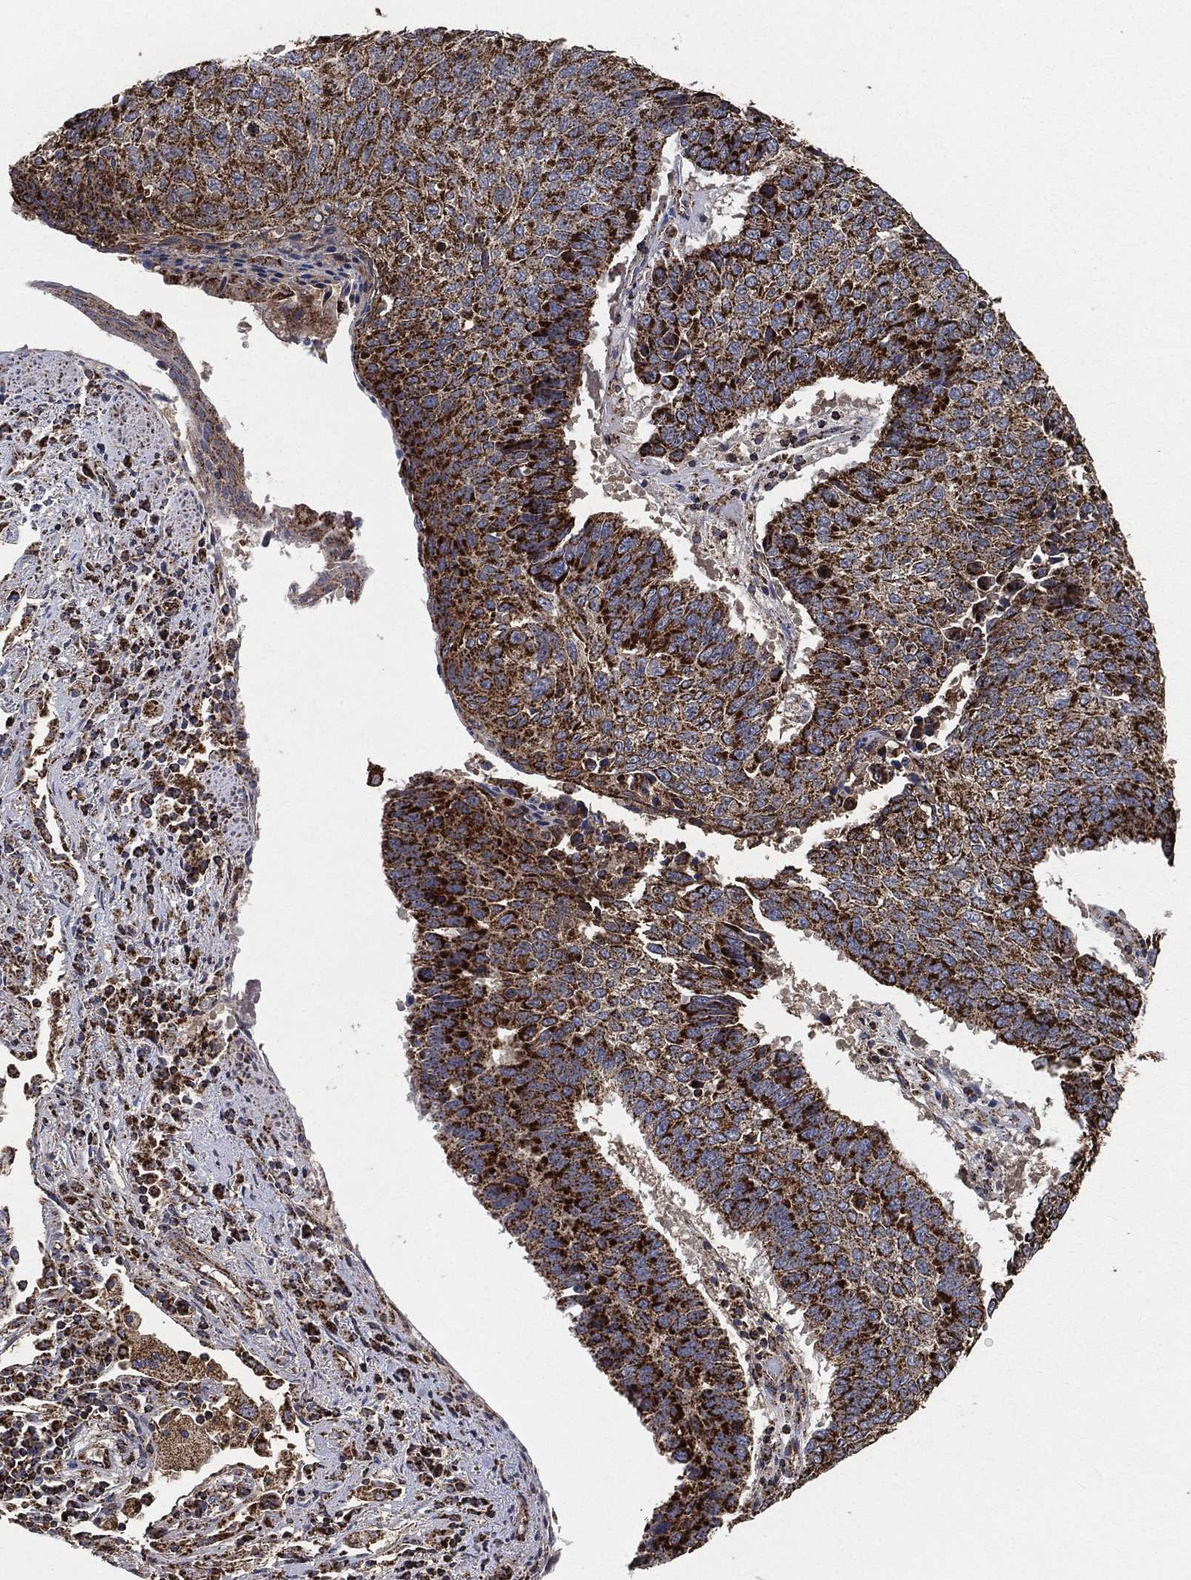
{"staining": {"intensity": "strong", "quantity": ">75%", "location": "cytoplasmic/membranous"}, "tissue": "lung cancer", "cell_type": "Tumor cells", "image_type": "cancer", "snomed": [{"axis": "morphology", "description": "Squamous cell carcinoma, NOS"}, {"axis": "topography", "description": "Lung"}], "caption": "Strong cytoplasmic/membranous protein expression is appreciated in approximately >75% of tumor cells in lung cancer. The protein of interest is stained brown, and the nuclei are stained in blue (DAB IHC with brightfield microscopy, high magnification).", "gene": "SLC38A7", "patient": {"sex": "male", "age": 73}}